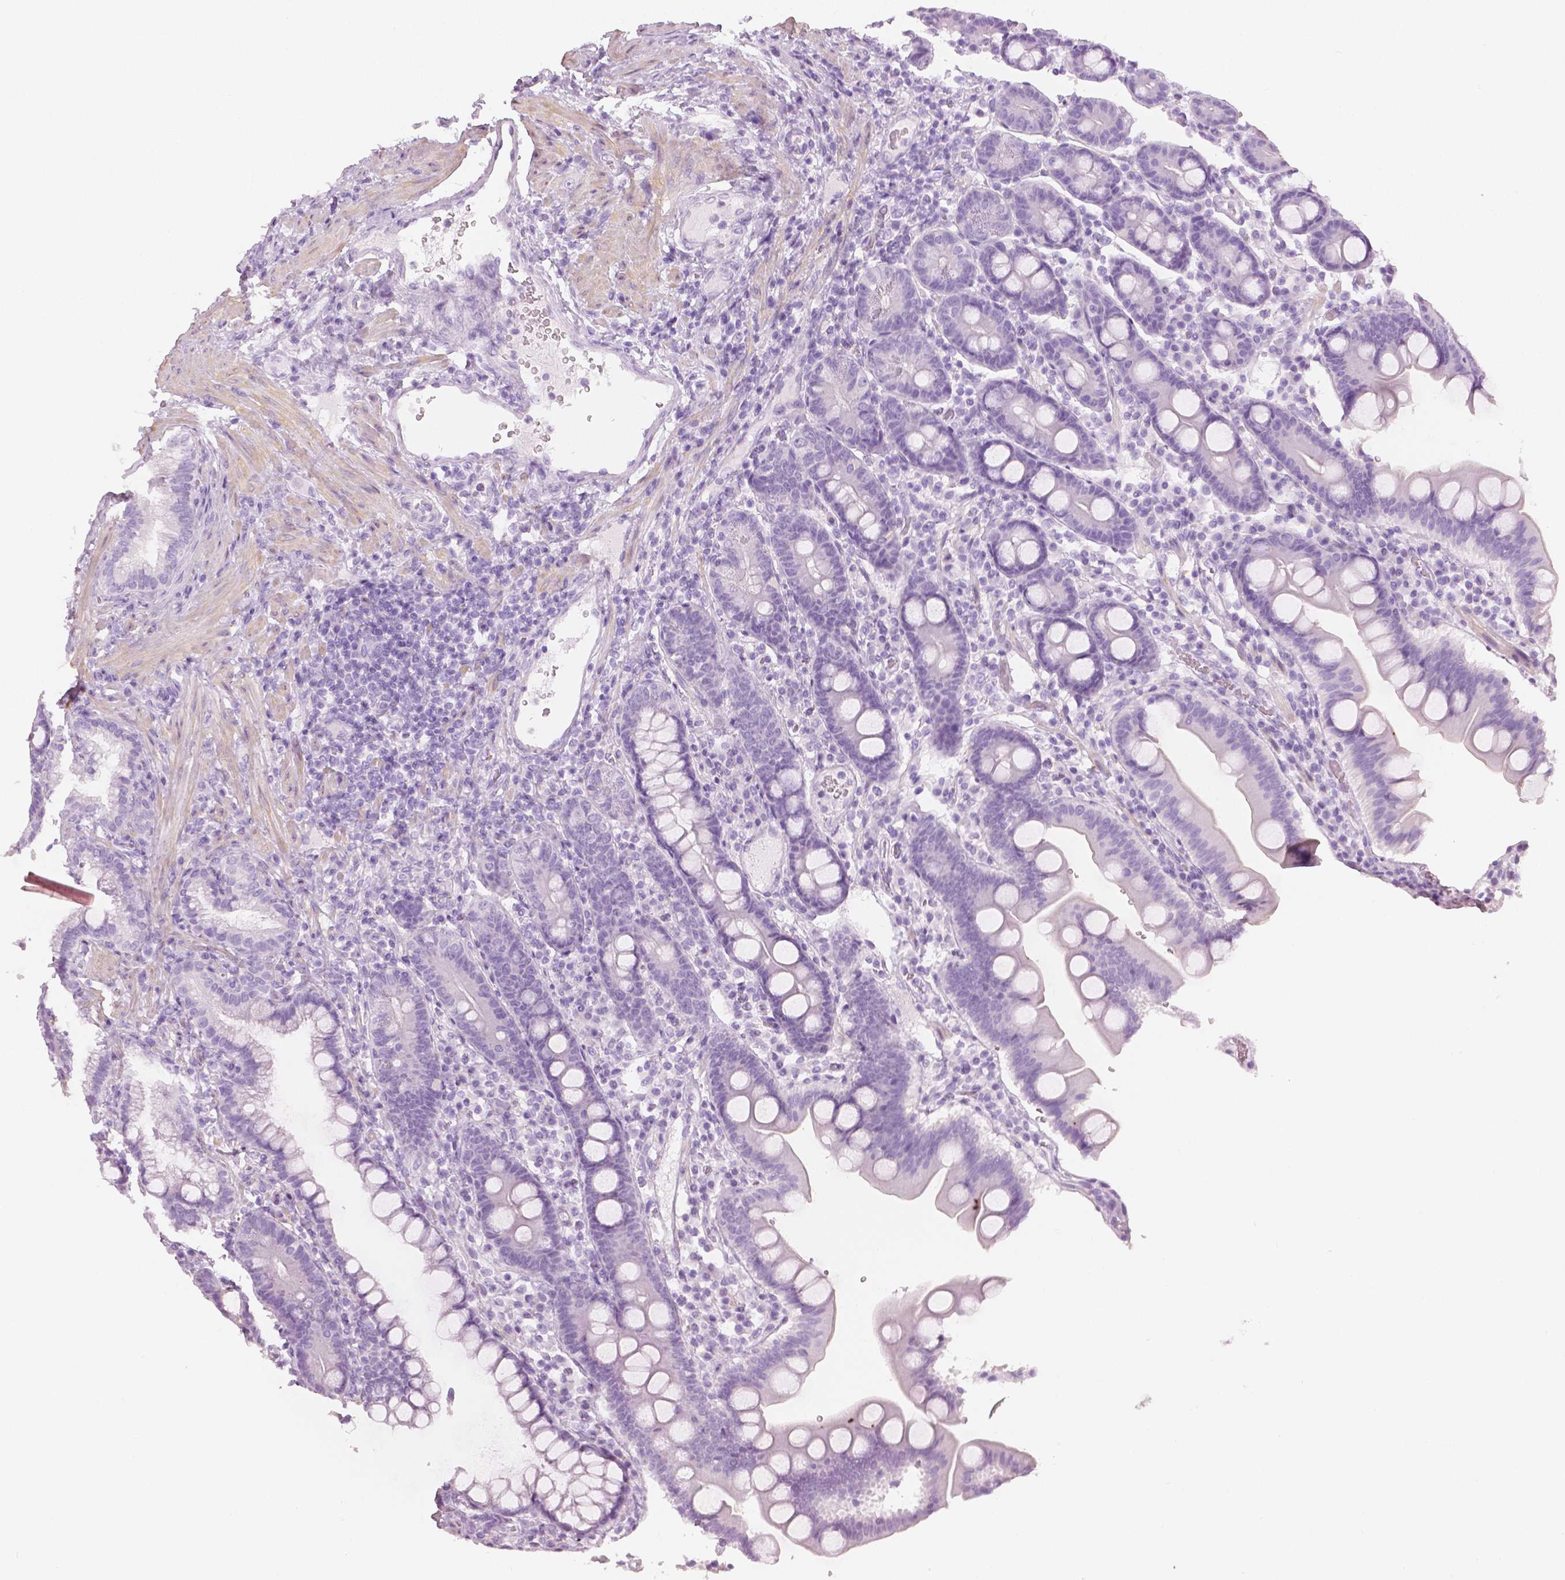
{"staining": {"intensity": "negative", "quantity": "none", "location": "none"}, "tissue": "duodenum", "cell_type": "Glandular cells", "image_type": "normal", "snomed": [{"axis": "morphology", "description": "Normal tissue, NOS"}, {"axis": "topography", "description": "Pancreas"}, {"axis": "topography", "description": "Duodenum"}], "caption": "Micrograph shows no significant protein expression in glandular cells of benign duodenum. (DAB IHC visualized using brightfield microscopy, high magnification).", "gene": "PLIN4", "patient": {"sex": "male", "age": 59}}